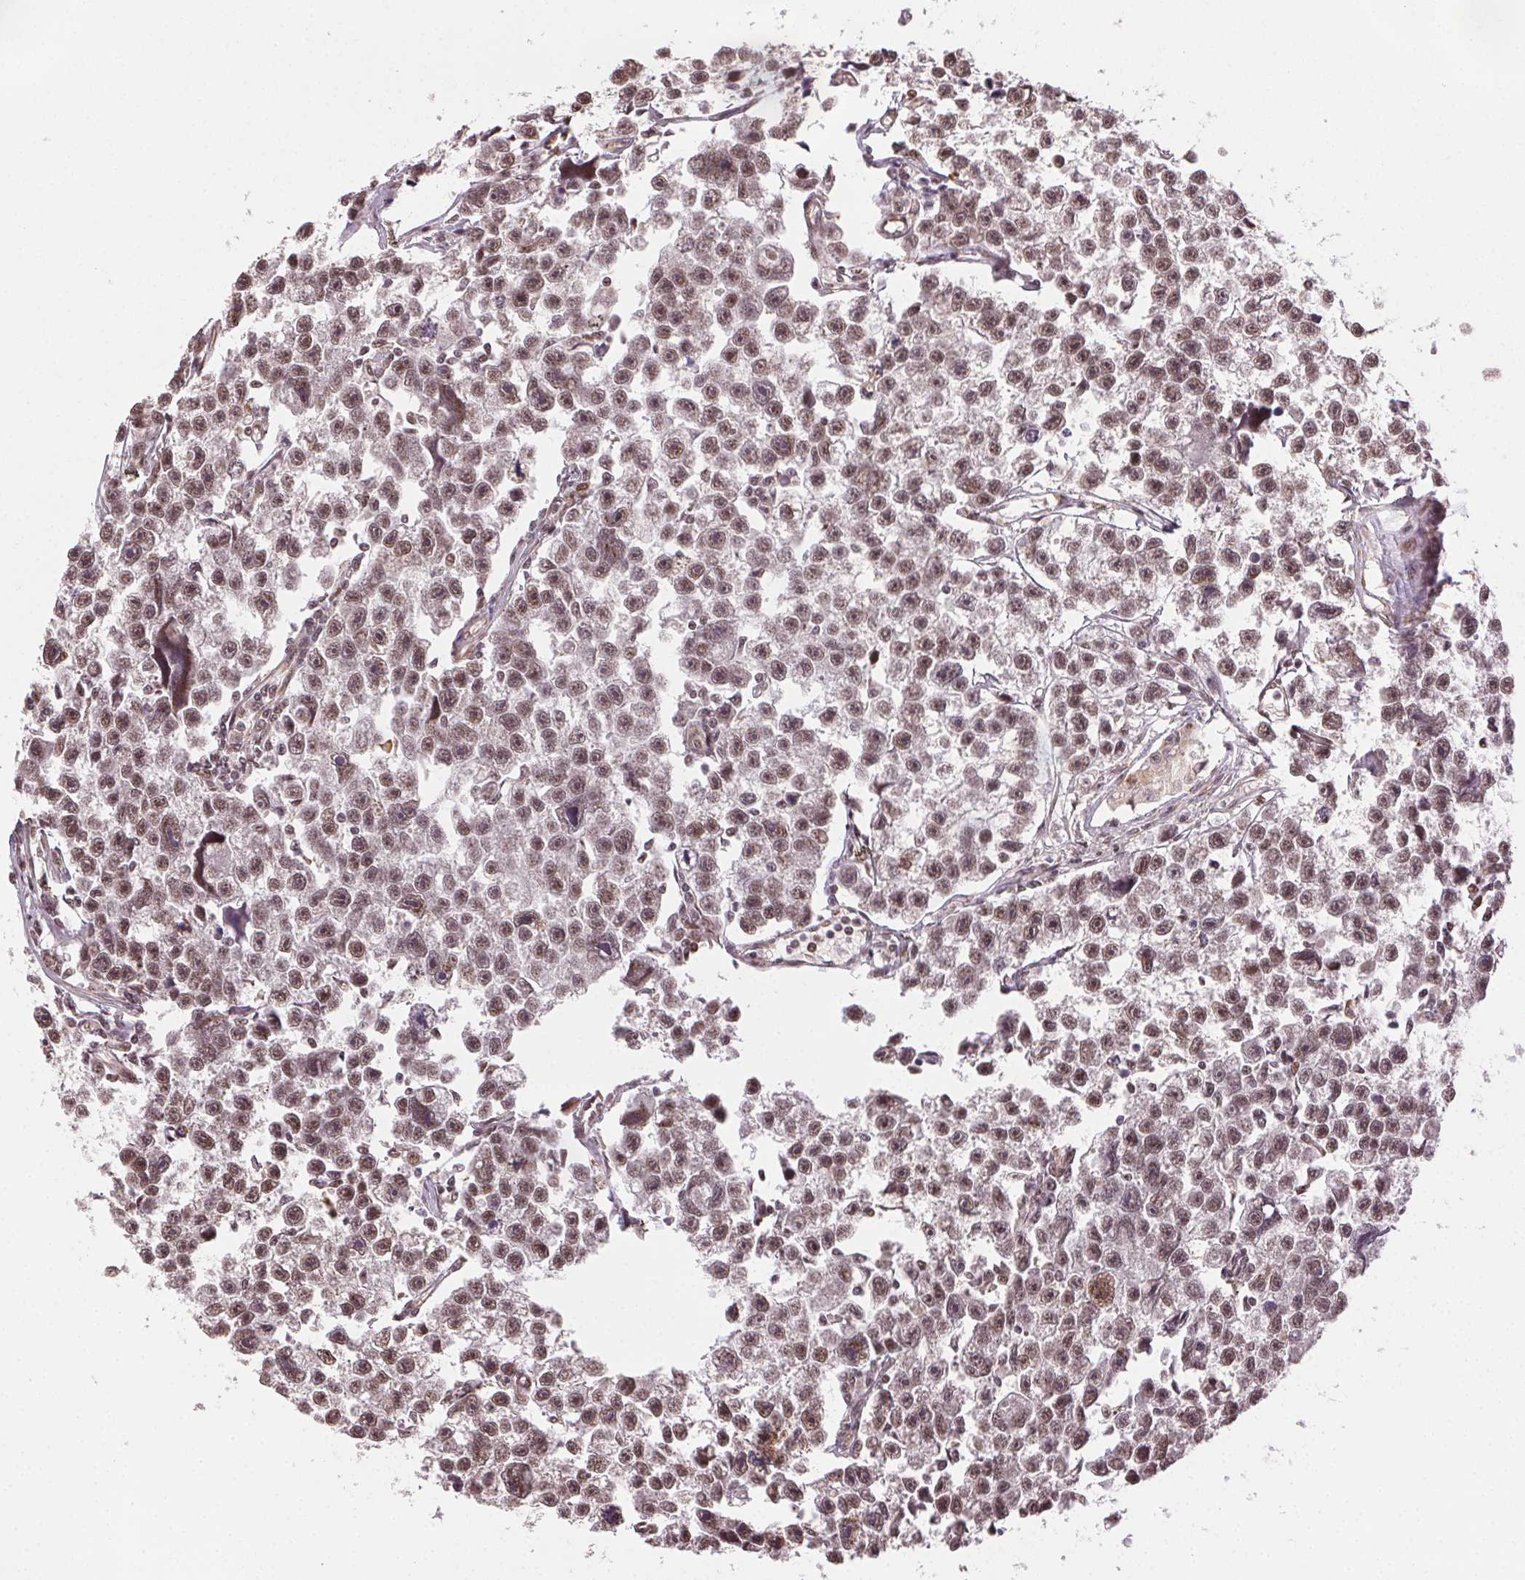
{"staining": {"intensity": "weak", "quantity": "25%-75%", "location": "nuclear"}, "tissue": "testis cancer", "cell_type": "Tumor cells", "image_type": "cancer", "snomed": [{"axis": "morphology", "description": "Seminoma, NOS"}, {"axis": "topography", "description": "Testis"}], "caption": "The immunohistochemical stain highlights weak nuclear positivity in tumor cells of testis cancer tissue.", "gene": "TREML4", "patient": {"sex": "male", "age": 26}}